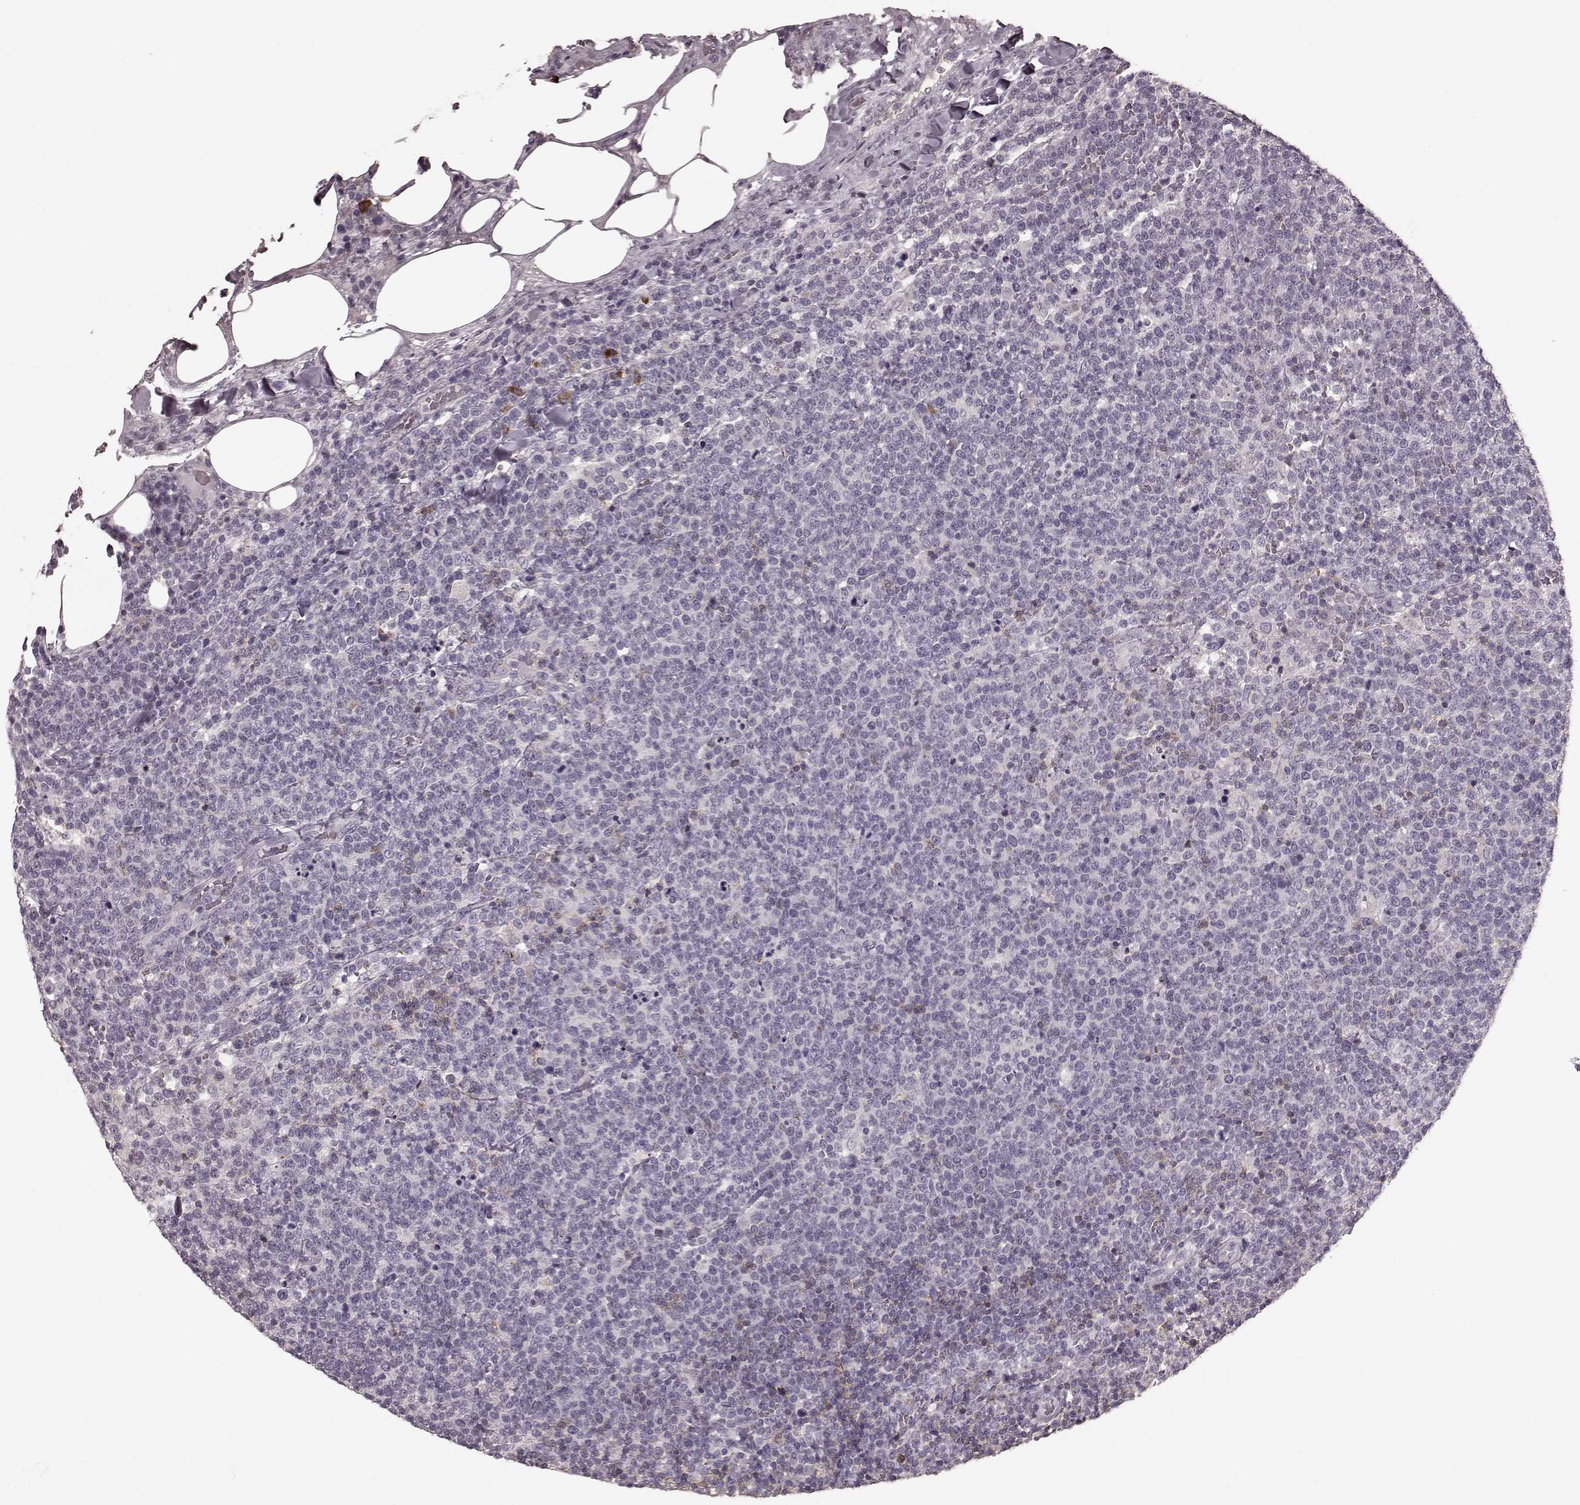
{"staining": {"intensity": "negative", "quantity": "none", "location": "none"}, "tissue": "lymphoma", "cell_type": "Tumor cells", "image_type": "cancer", "snomed": [{"axis": "morphology", "description": "Malignant lymphoma, non-Hodgkin's type, High grade"}, {"axis": "topography", "description": "Lymph node"}], "caption": "The IHC micrograph has no significant expression in tumor cells of malignant lymphoma, non-Hodgkin's type (high-grade) tissue. (DAB (3,3'-diaminobenzidine) IHC with hematoxylin counter stain).", "gene": "CD28", "patient": {"sex": "male", "age": 61}}